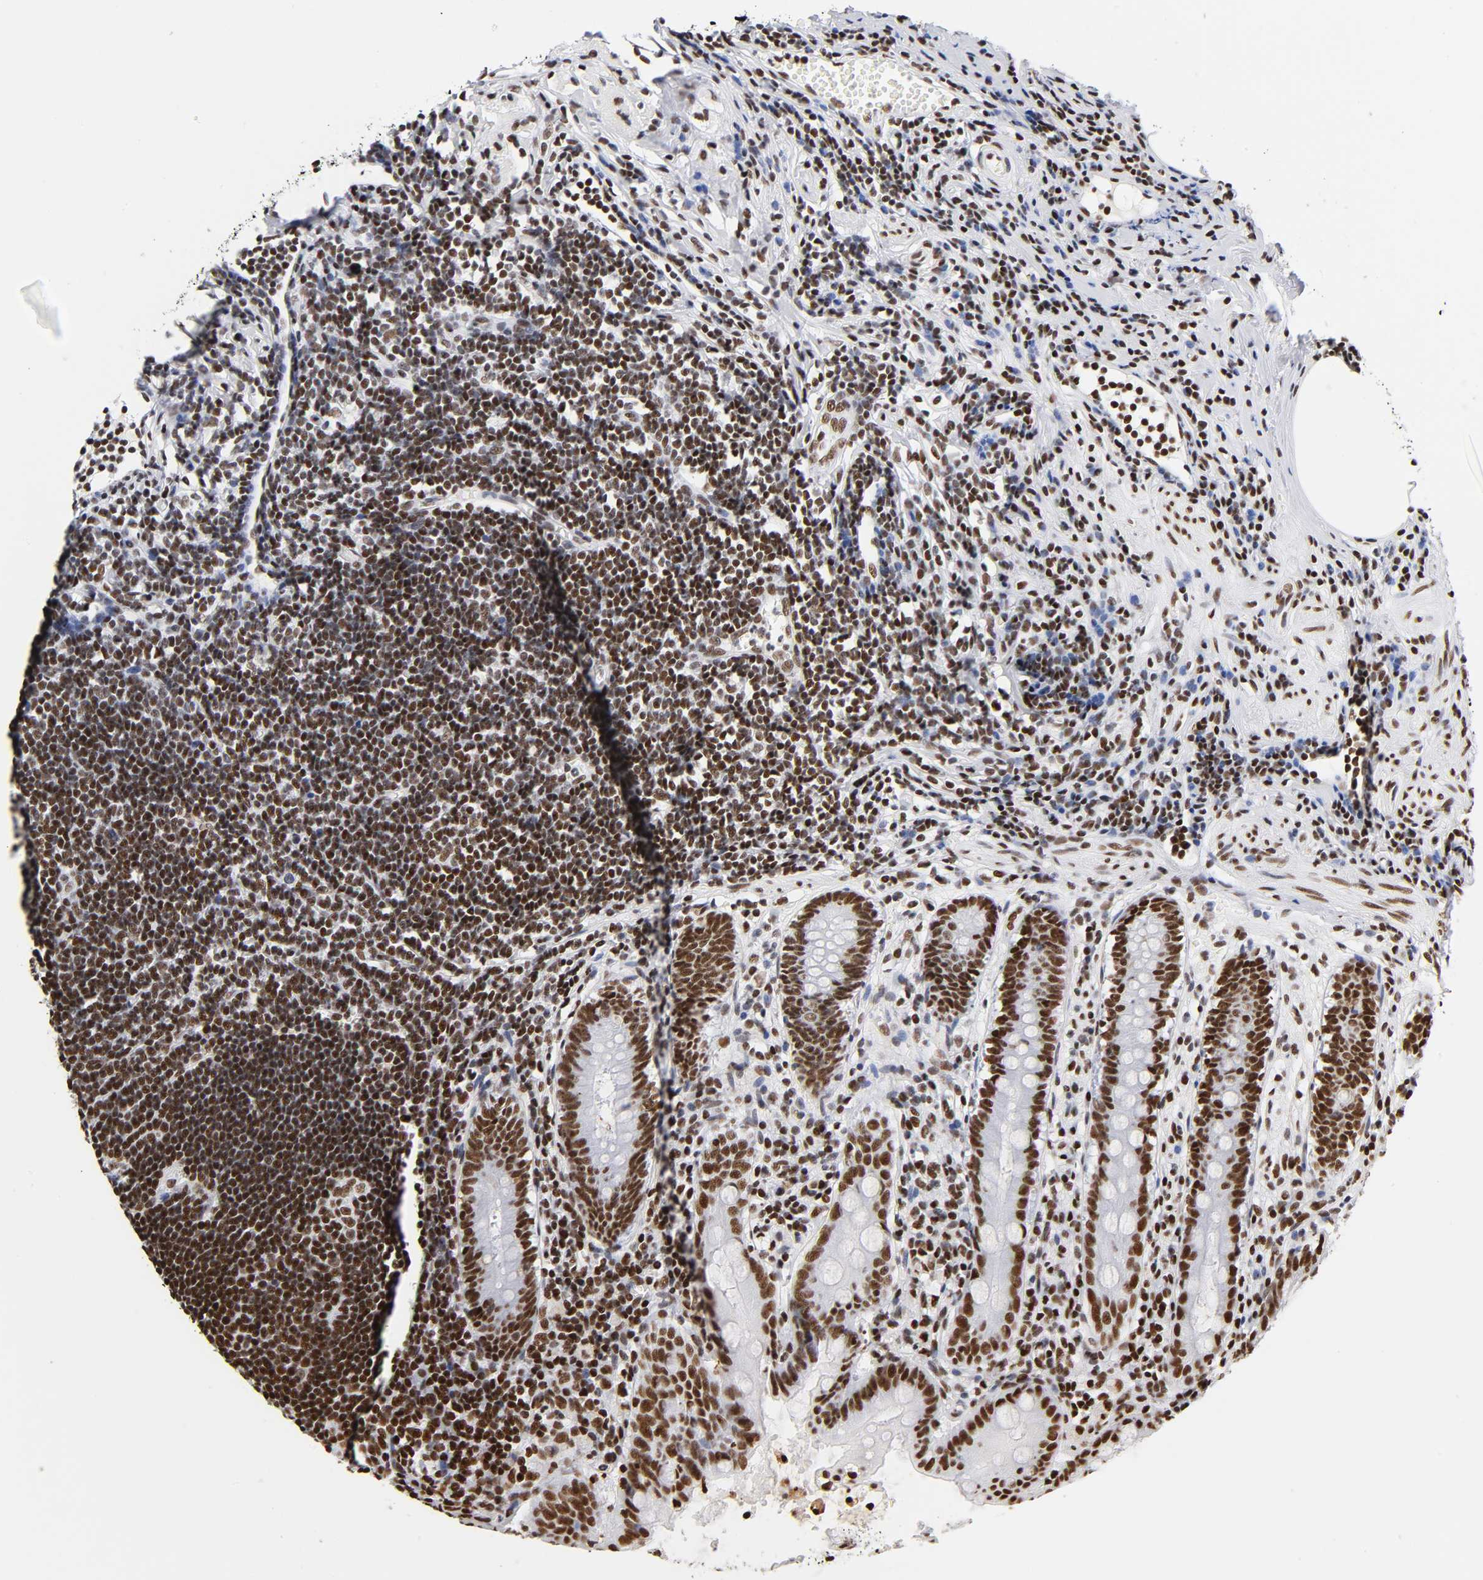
{"staining": {"intensity": "strong", "quantity": ">75%", "location": "nuclear"}, "tissue": "appendix", "cell_type": "Glandular cells", "image_type": "normal", "snomed": [{"axis": "morphology", "description": "Normal tissue, NOS"}, {"axis": "topography", "description": "Appendix"}], "caption": "This micrograph demonstrates immunohistochemistry staining of benign human appendix, with high strong nuclear expression in approximately >75% of glandular cells.", "gene": "XRCC6", "patient": {"sex": "female", "age": 50}}